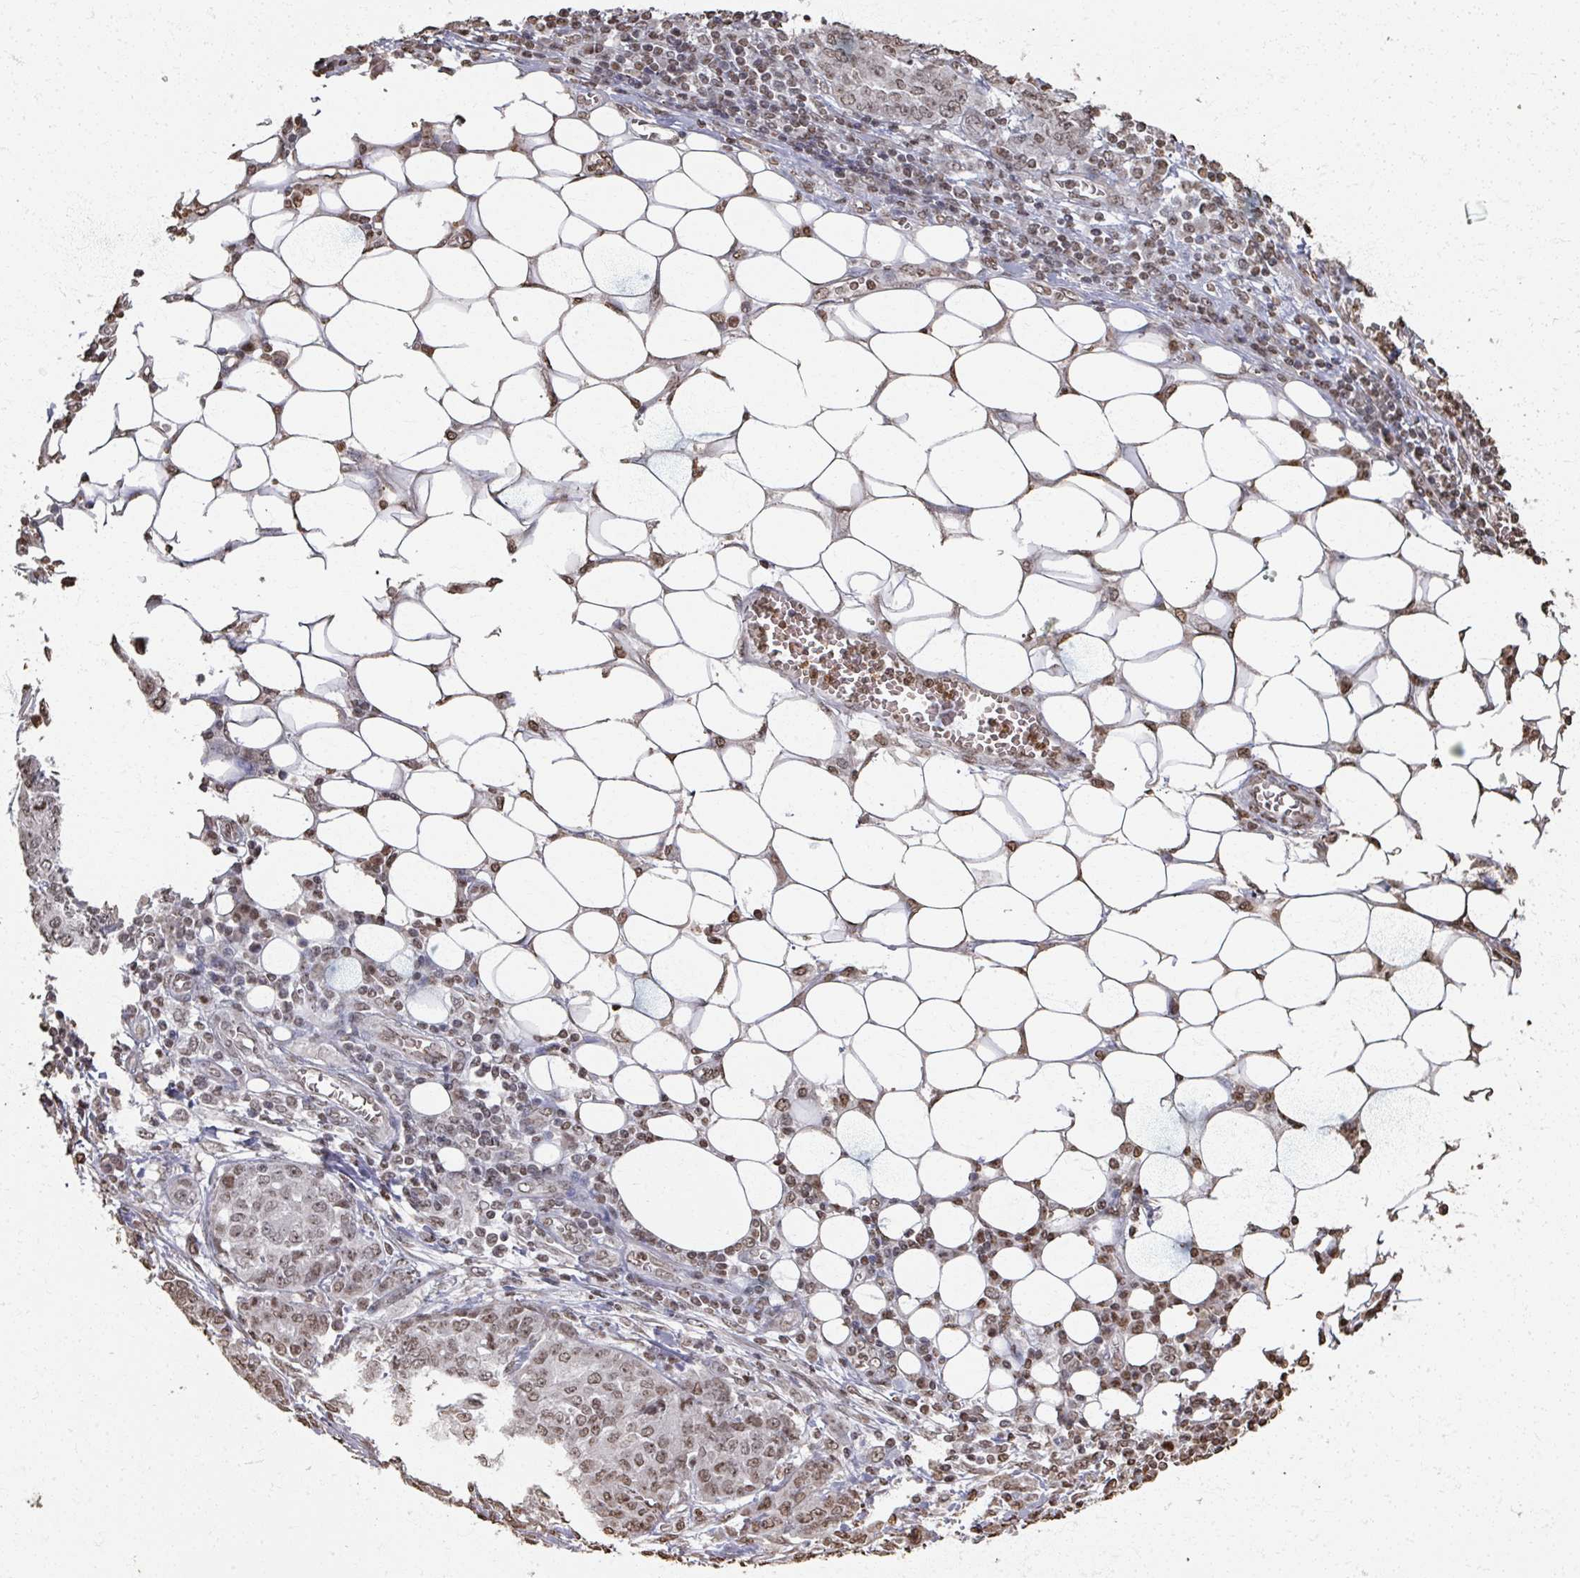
{"staining": {"intensity": "weak", "quantity": ">75%", "location": "nuclear"}, "tissue": "ovarian cancer", "cell_type": "Tumor cells", "image_type": "cancer", "snomed": [{"axis": "morphology", "description": "Cystadenocarcinoma, serous, NOS"}, {"axis": "topography", "description": "Soft tissue"}, {"axis": "topography", "description": "Ovary"}], "caption": "Tumor cells display low levels of weak nuclear staining in about >75% of cells in human ovarian cancer (serous cystadenocarcinoma). The staining was performed using DAB, with brown indicating positive protein expression. Nuclei are stained blue with hematoxylin.", "gene": "DCUN1D5", "patient": {"sex": "female", "age": 57}}